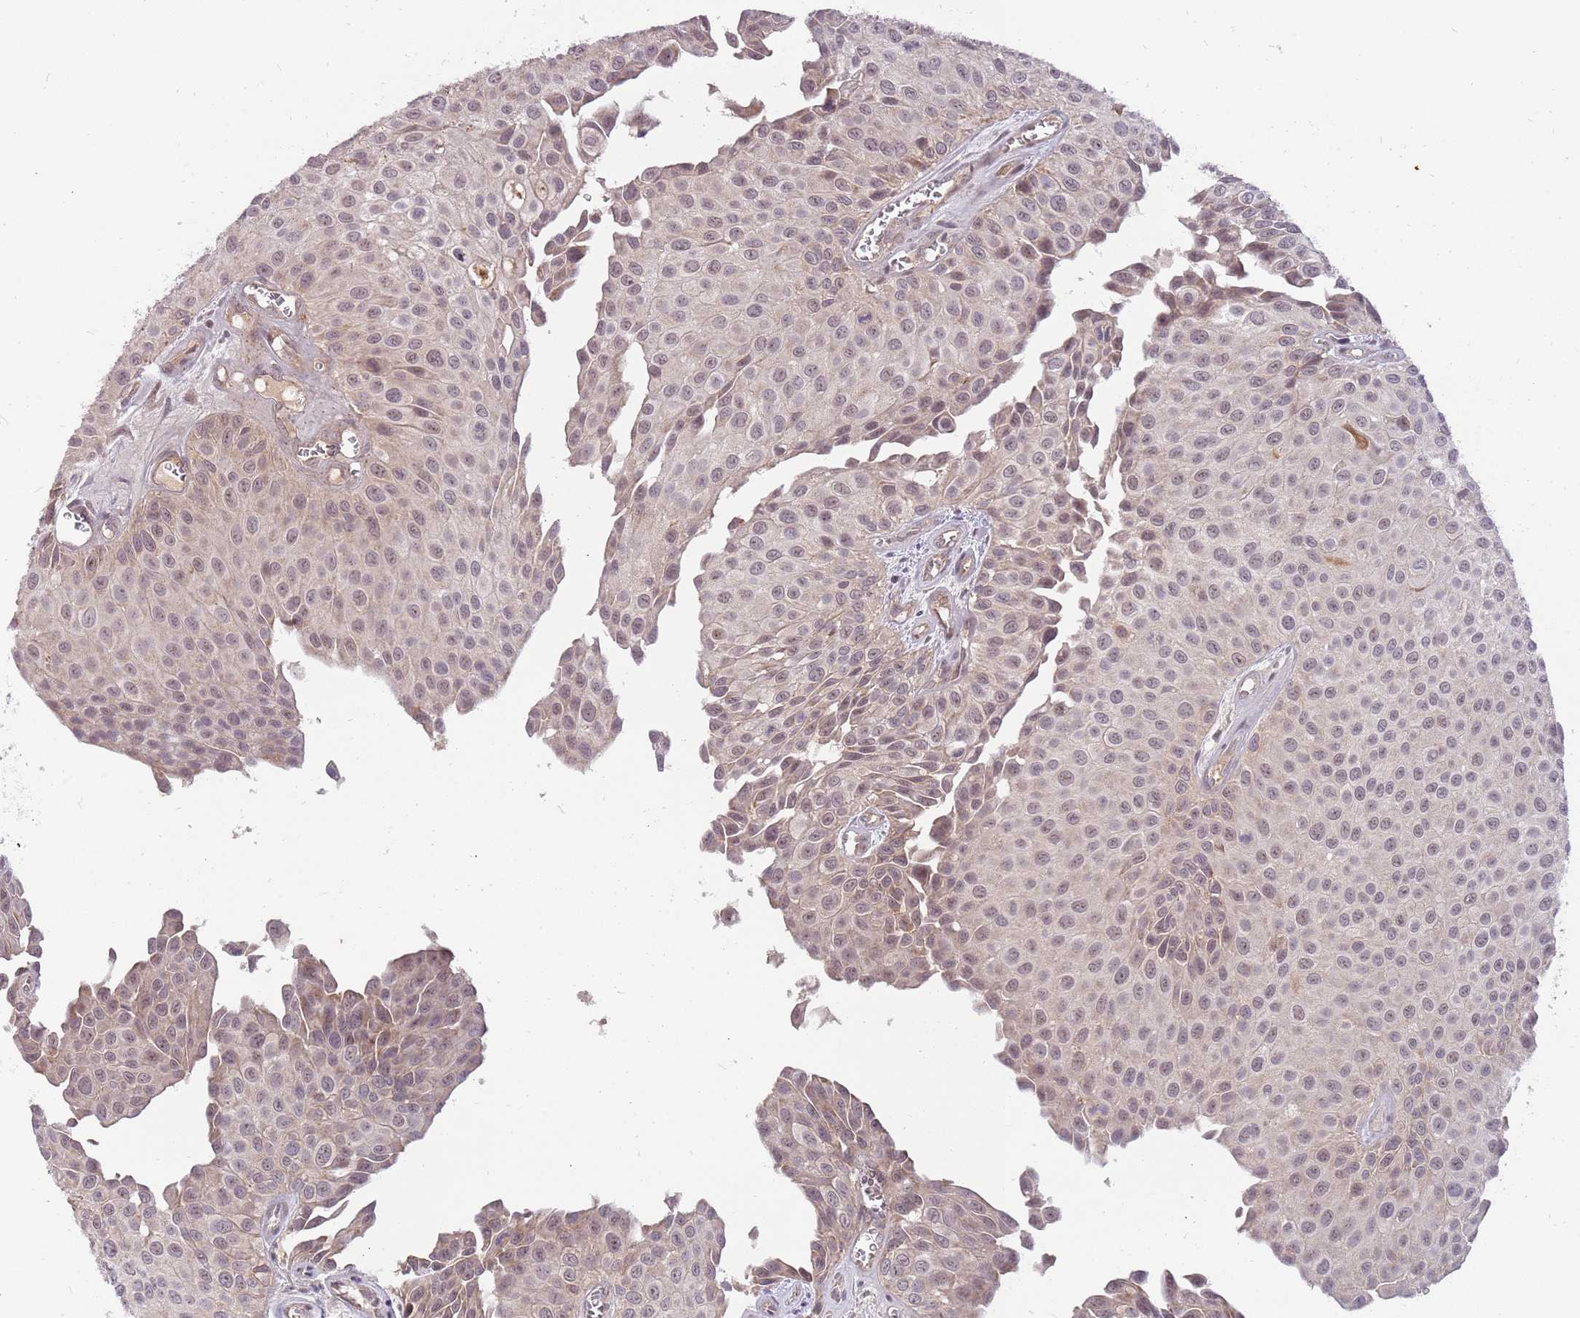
{"staining": {"intensity": "moderate", "quantity": ">75%", "location": "nuclear"}, "tissue": "urothelial cancer", "cell_type": "Tumor cells", "image_type": "cancer", "snomed": [{"axis": "morphology", "description": "Urothelial carcinoma, Low grade"}, {"axis": "topography", "description": "Urinary bladder"}], "caption": "DAB (3,3'-diaminobenzidine) immunohistochemical staining of urothelial carcinoma (low-grade) shows moderate nuclear protein positivity in about >75% of tumor cells. The staining is performed using DAB brown chromogen to label protein expression. The nuclei are counter-stained blue using hematoxylin.", "gene": "NBPF6", "patient": {"sex": "male", "age": 88}}